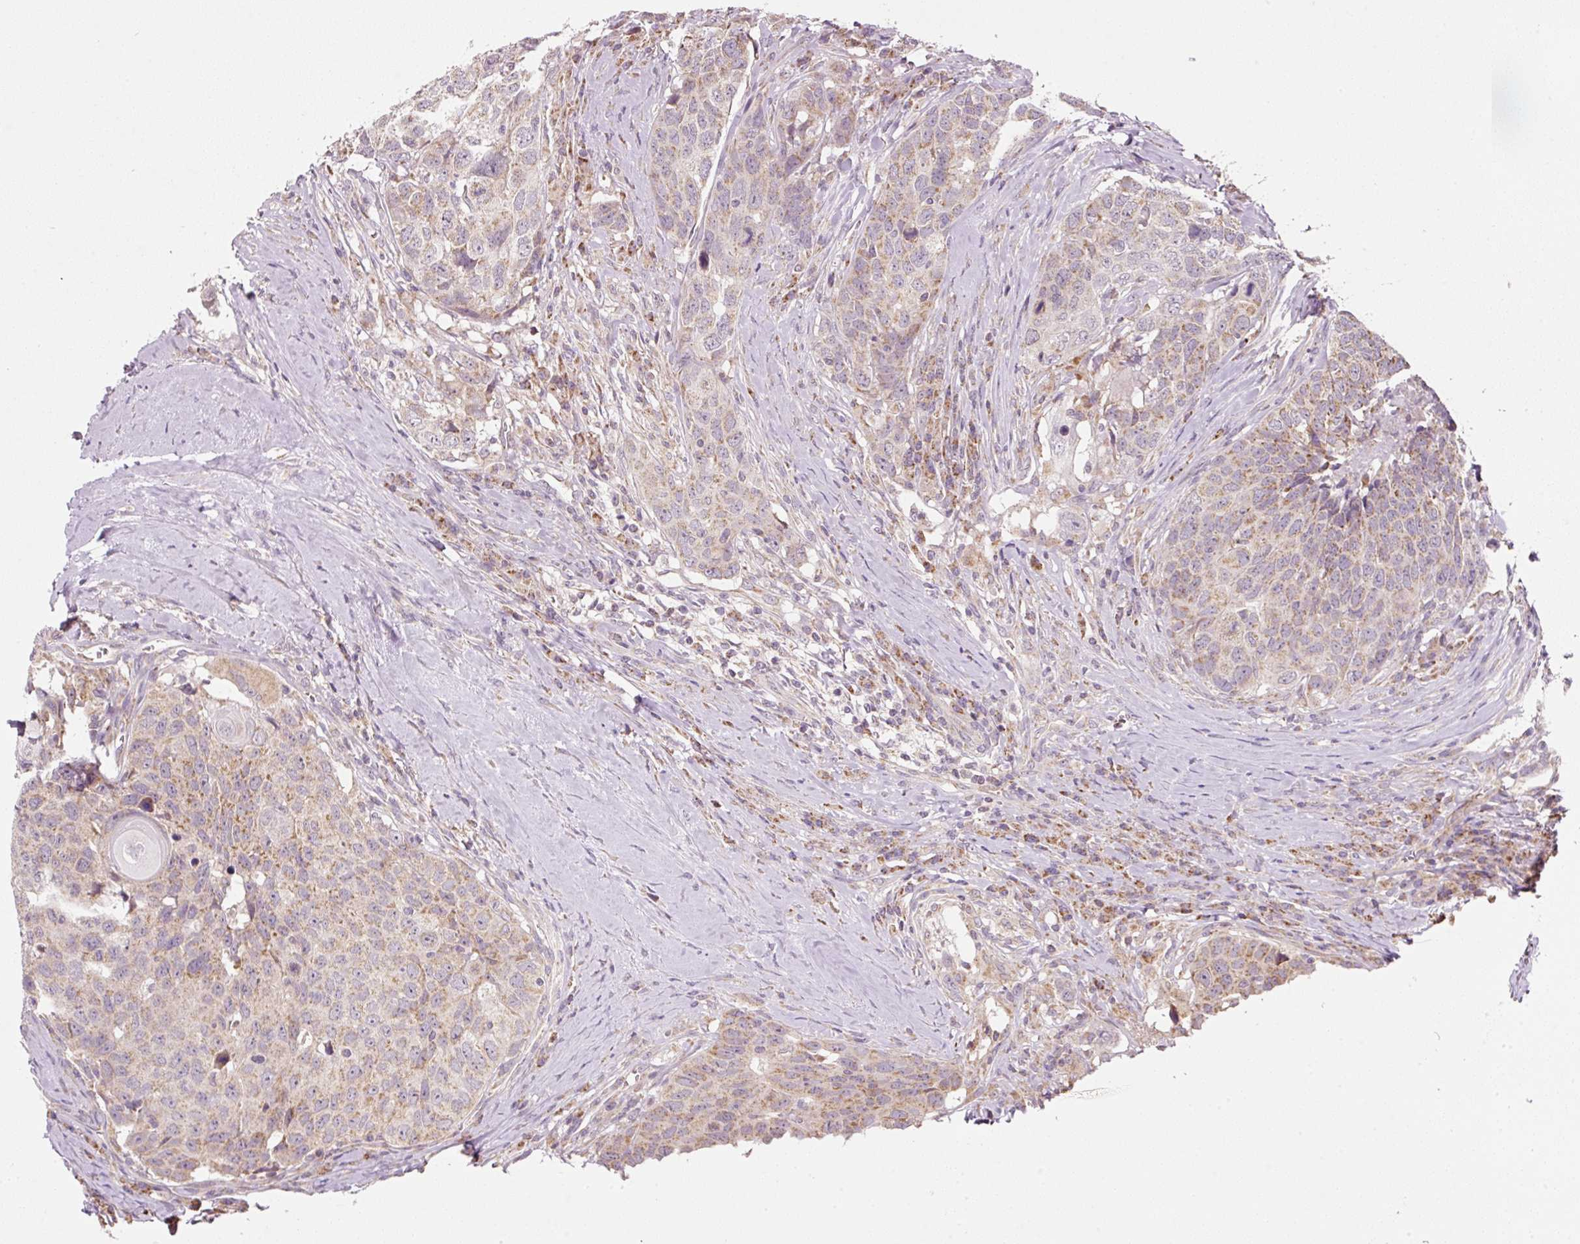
{"staining": {"intensity": "moderate", "quantity": "25%-75%", "location": "cytoplasmic/membranous"}, "tissue": "head and neck cancer", "cell_type": "Tumor cells", "image_type": "cancer", "snomed": [{"axis": "morphology", "description": "Squamous cell carcinoma, NOS"}, {"axis": "topography", "description": "Head-Neck"}], "caption": "Tumor cells show moderate cytoplasmic/membranous expression in approximately 25%-75% of cells in head and neck squamous cell carcinoma.", "gene": "FAM78B", "patient": {"sex": "male", "age": 66}}